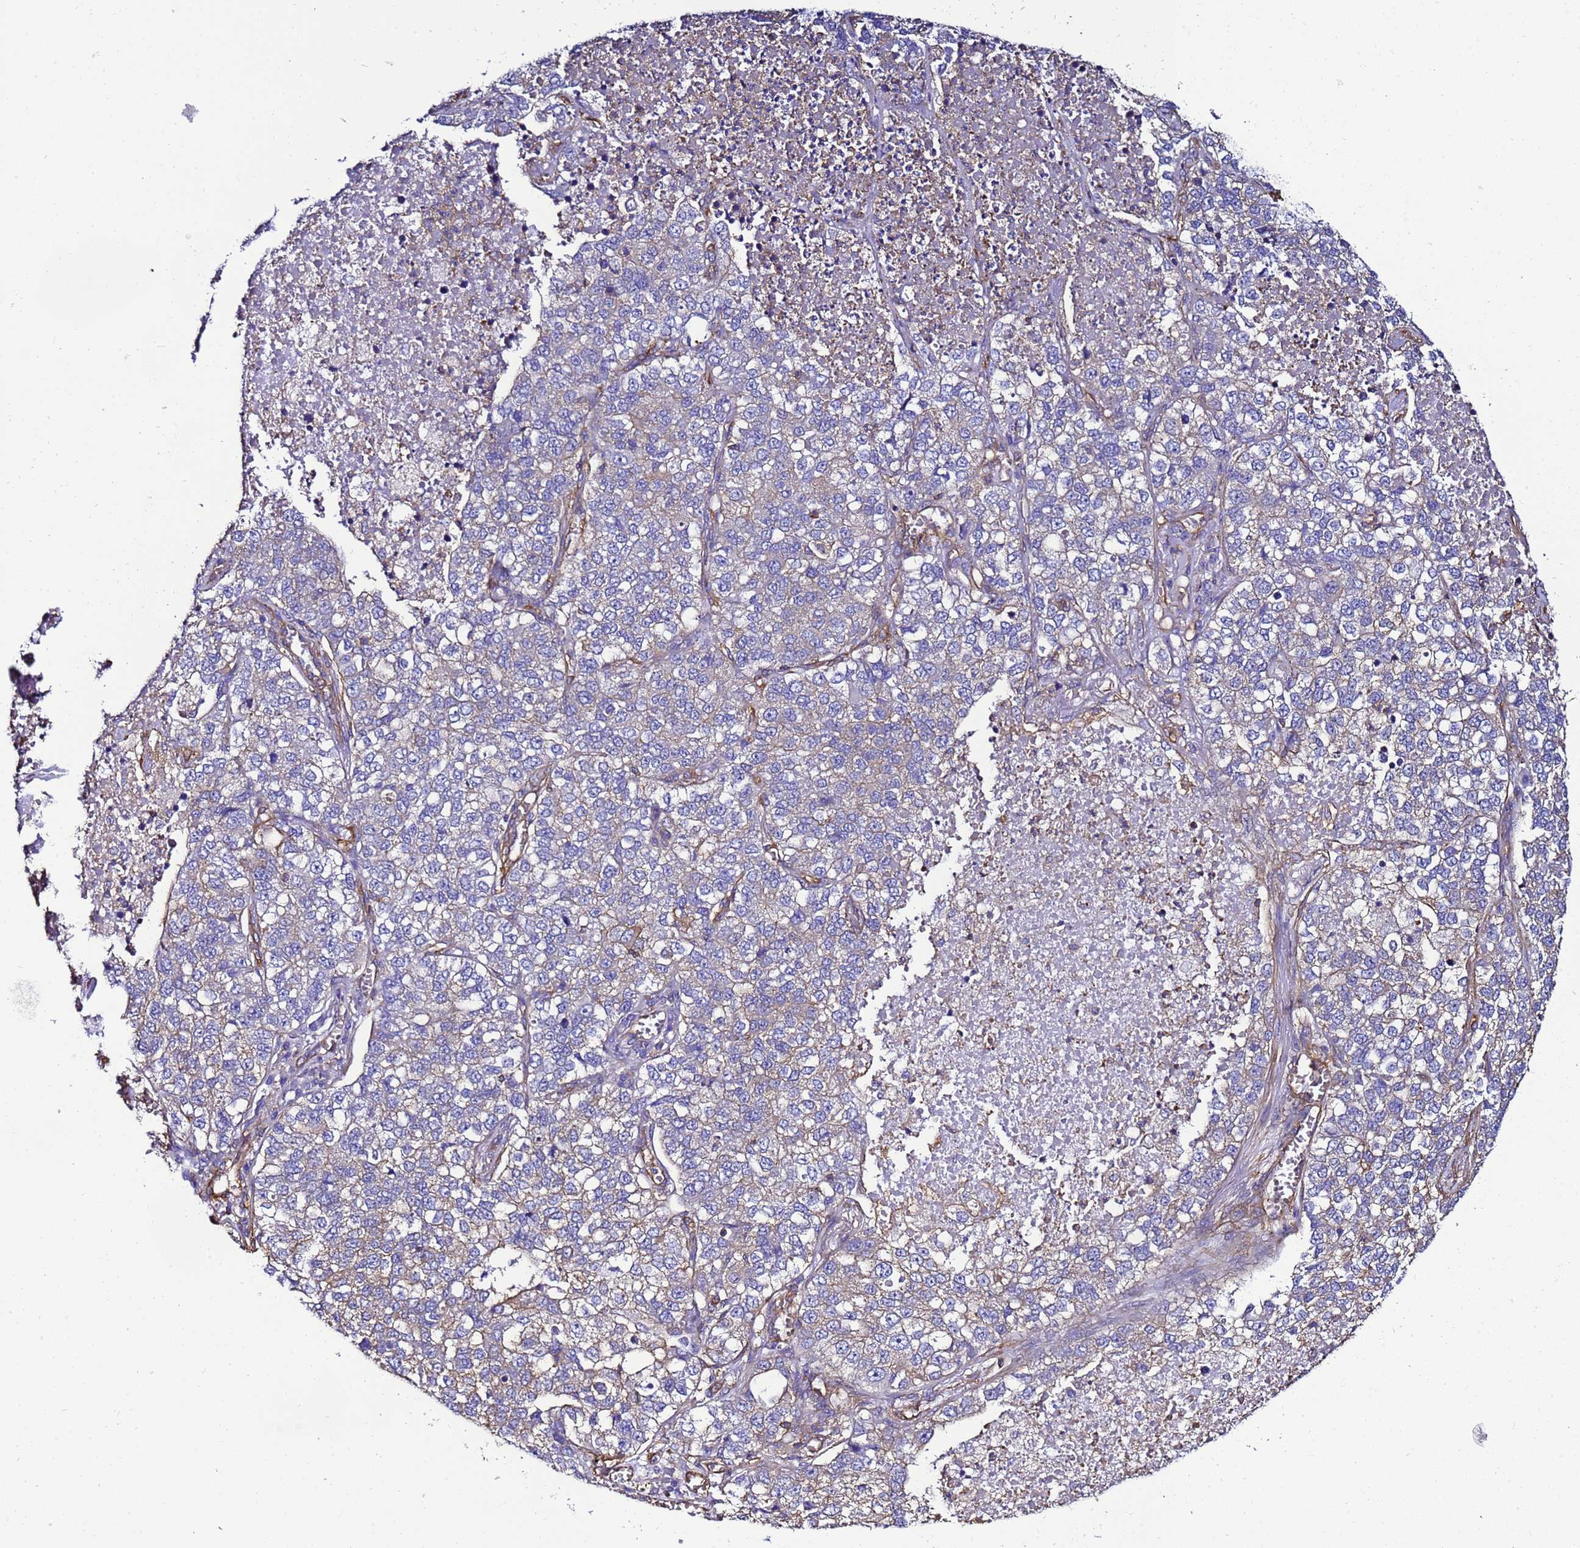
{"staining": {"intensity": "negative", "quantity": "none", "location": "none"}, "tissue": "lung cancer", "cell_type": "Tumor cells", "image_type": "cancer", "snomed": [{"axis": "morphology", "description": "Adenocarcinoma, NOS"}, {"axis": "topography", "description": "Lung"}], "caption": "Lung cancer was stained to show a protein in brown. There is no significant expression in tumor cells. The staining is performed using DAB (3,3'-diaminobenzidine) brown chromogen with nuclei counter-stained in using hematoxylin.", "gene": "MYL12A", "patient": {"sex": "male", "age": 49}}